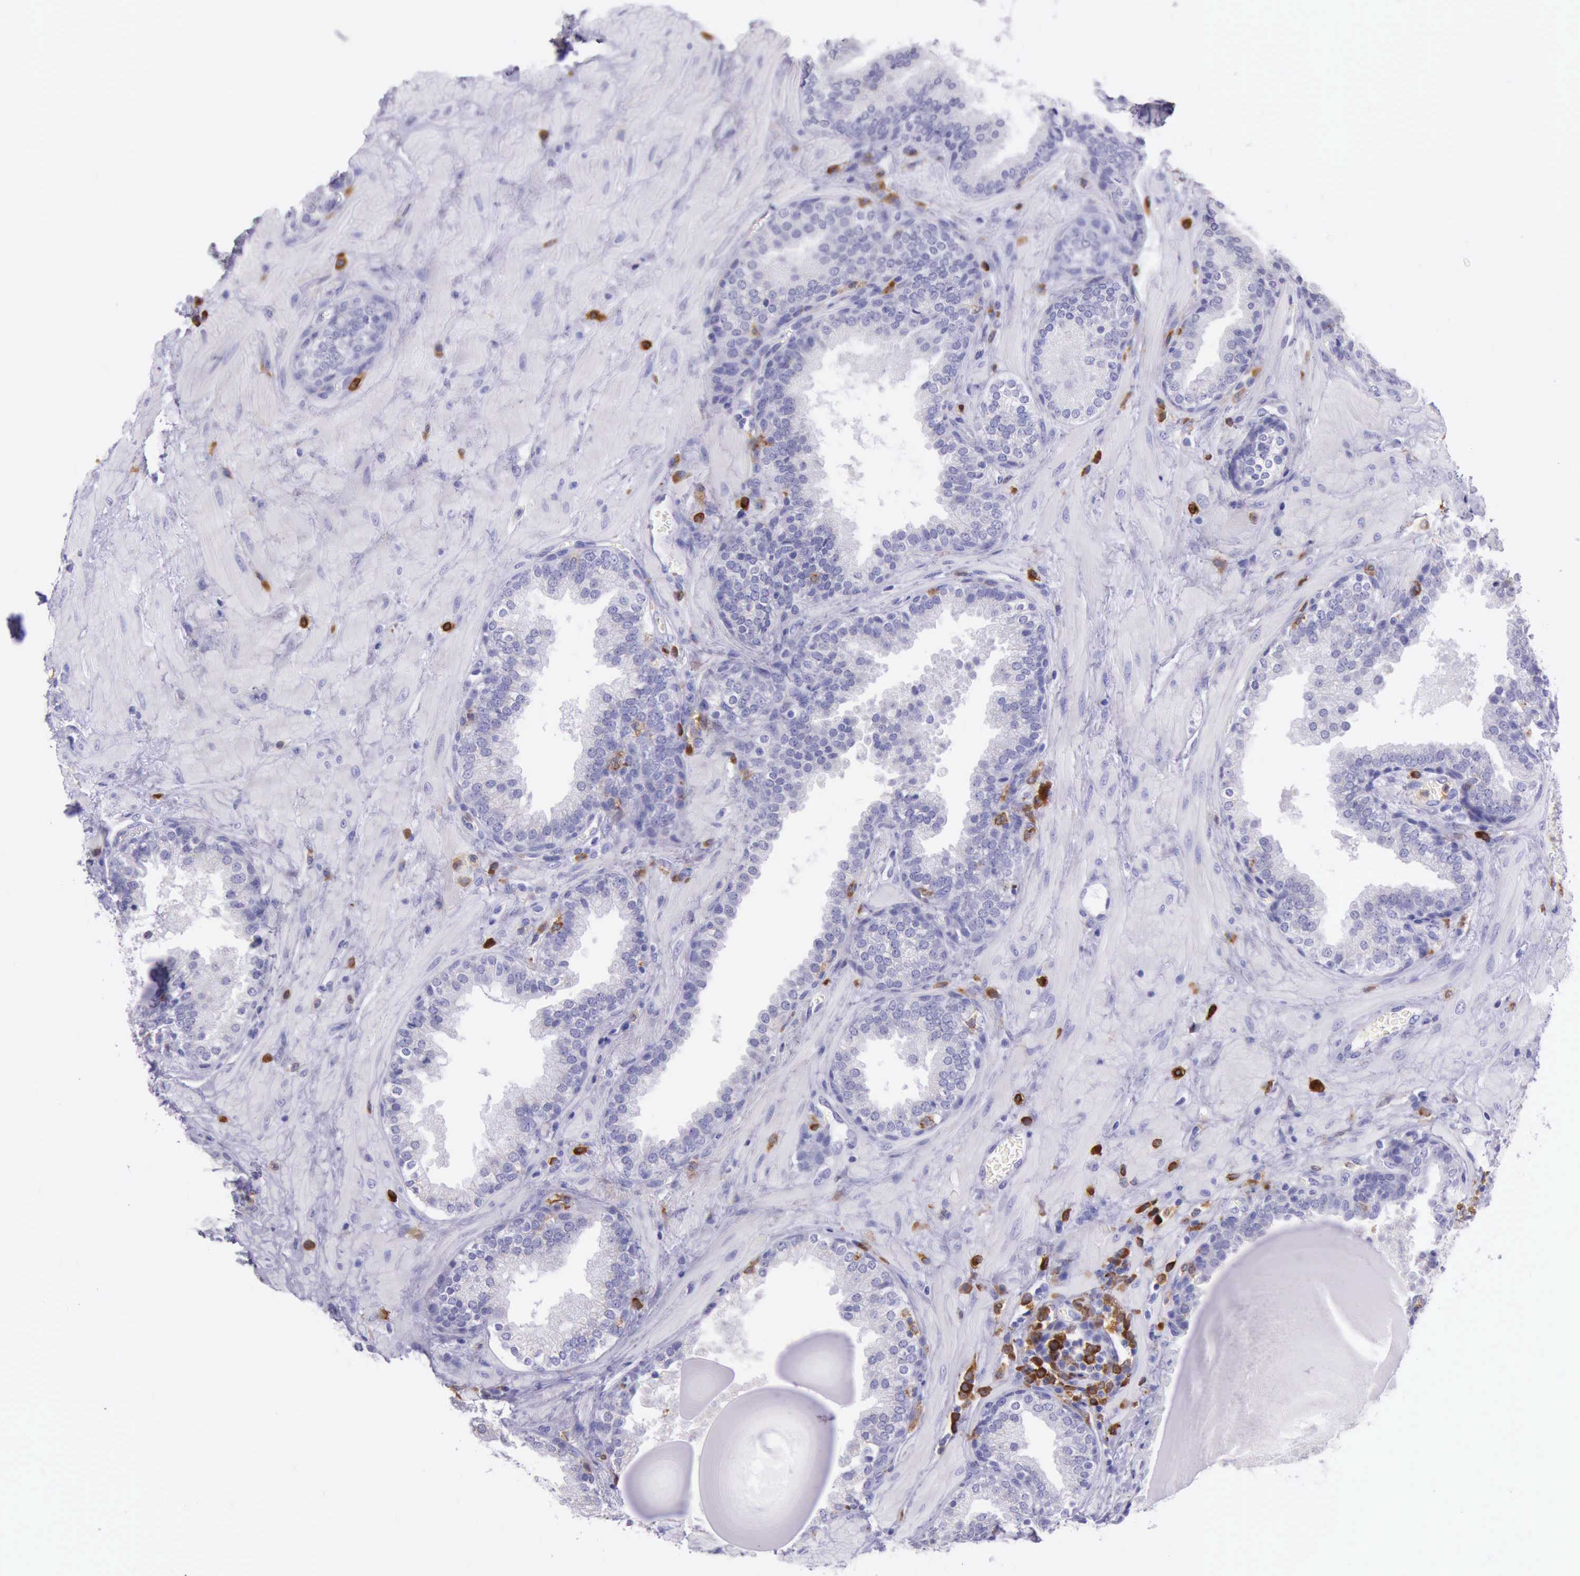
{"staining": {"intensity": "negative", "quantity": "none", "location": "none"}, "tissue": "prostate", "cell_type": "Glandular cells", "image_type": "normal", "snomed": [{"axis": "morphology", "description": "Normal tissue, NOS"}, {"axis": "topography", "description": "Prostate"}], "caption": "The micrograph demonstrates no significant positivity in glandular cells of prostate. (Stains: DAB IHC with hematoxylin counter stain, Microscopy: brightfield microscopy at high magnification).", "gene": "BTK", "patient": {"sex": "male", "age": 51}}